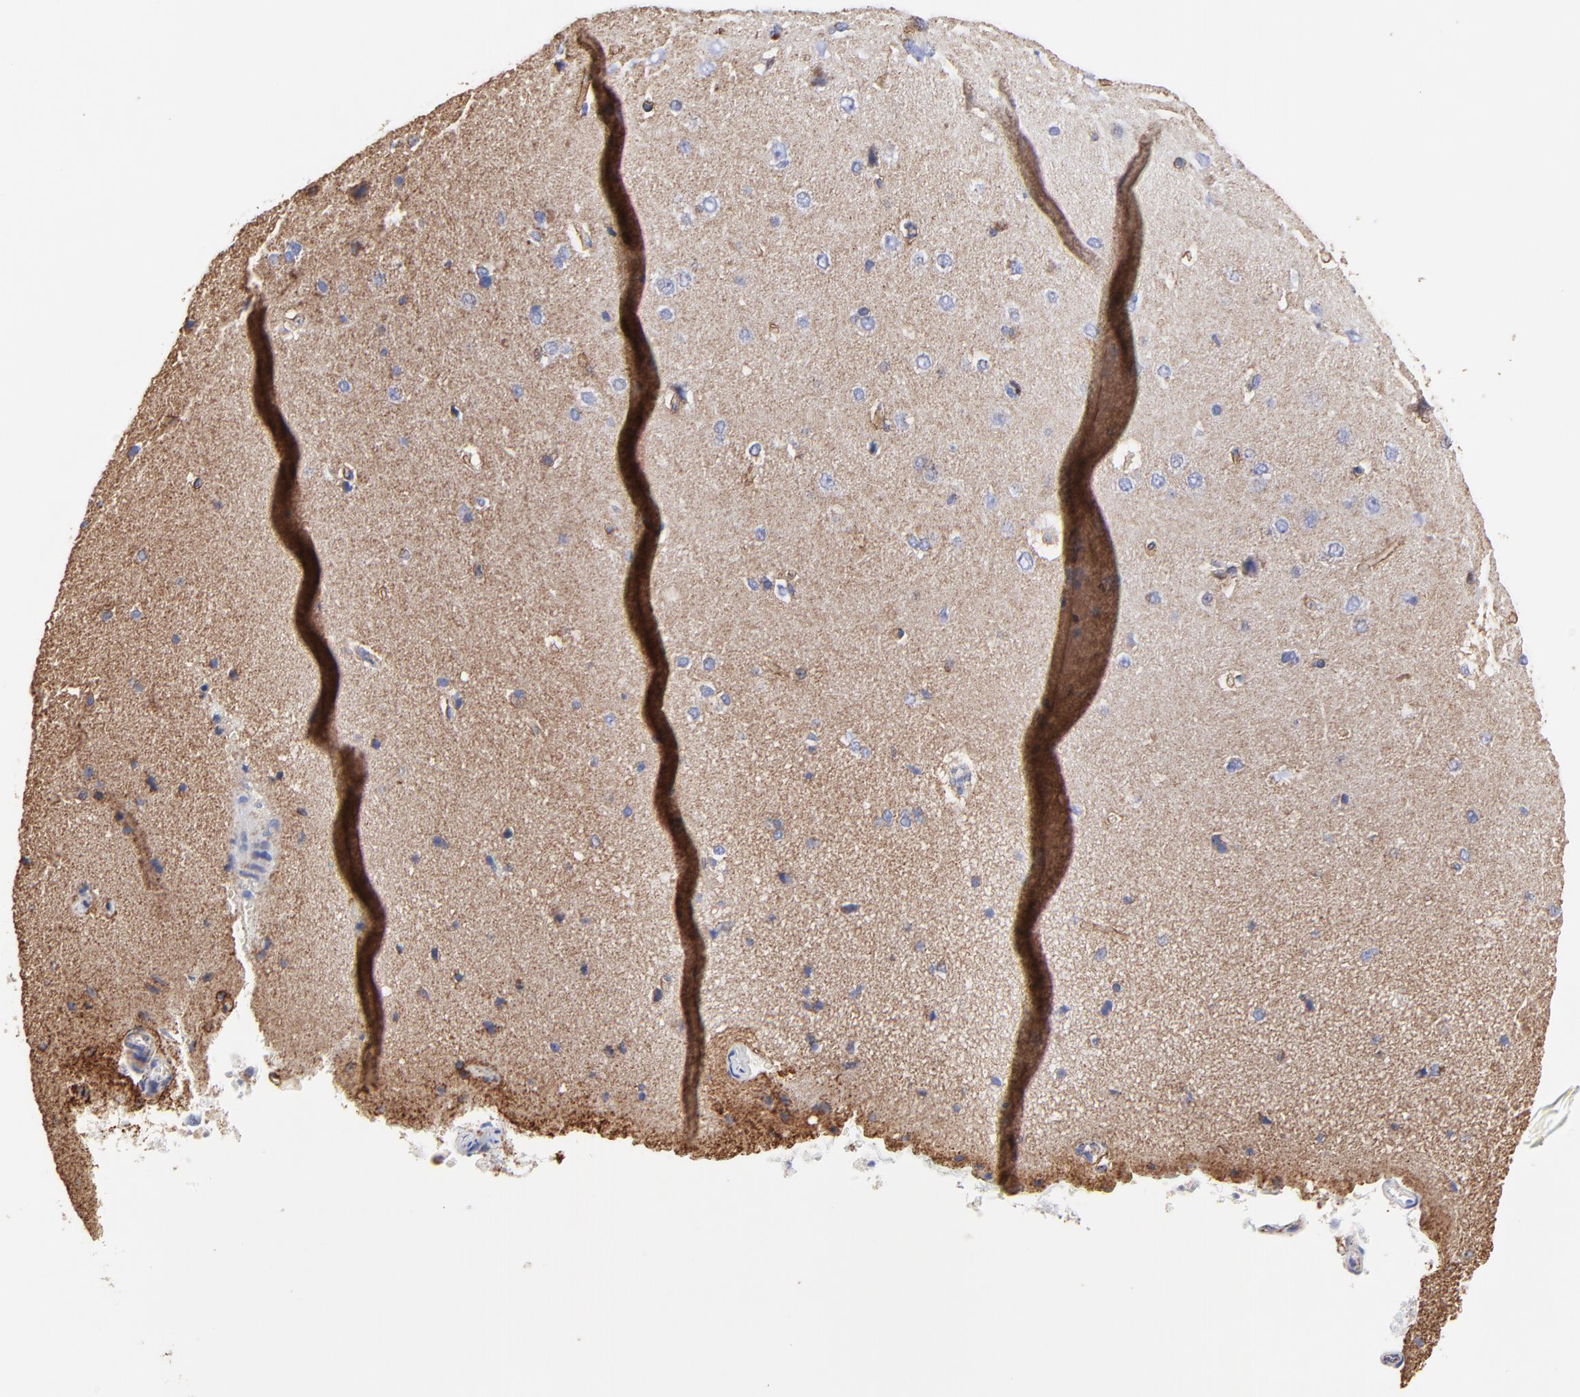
{"staining": {"intensity": "negative", "quantity": "none", "location": "none"}, "tissue": "cerebral cortex", "cell_type": "Endothelial cells", "image_type": "normal", "snomed": [{"axis": "morphology", "description": "Normal tissue, NOS"}, {"axis": "topography", "description": "Cerebral cortex"}], "caption": "DAB immunohistochemical staining of benign human cerebral cortex shows no significant positivity in endothelial cells.", "gene": "PINK1", "patient": {"sex": "female", "age": 45}}